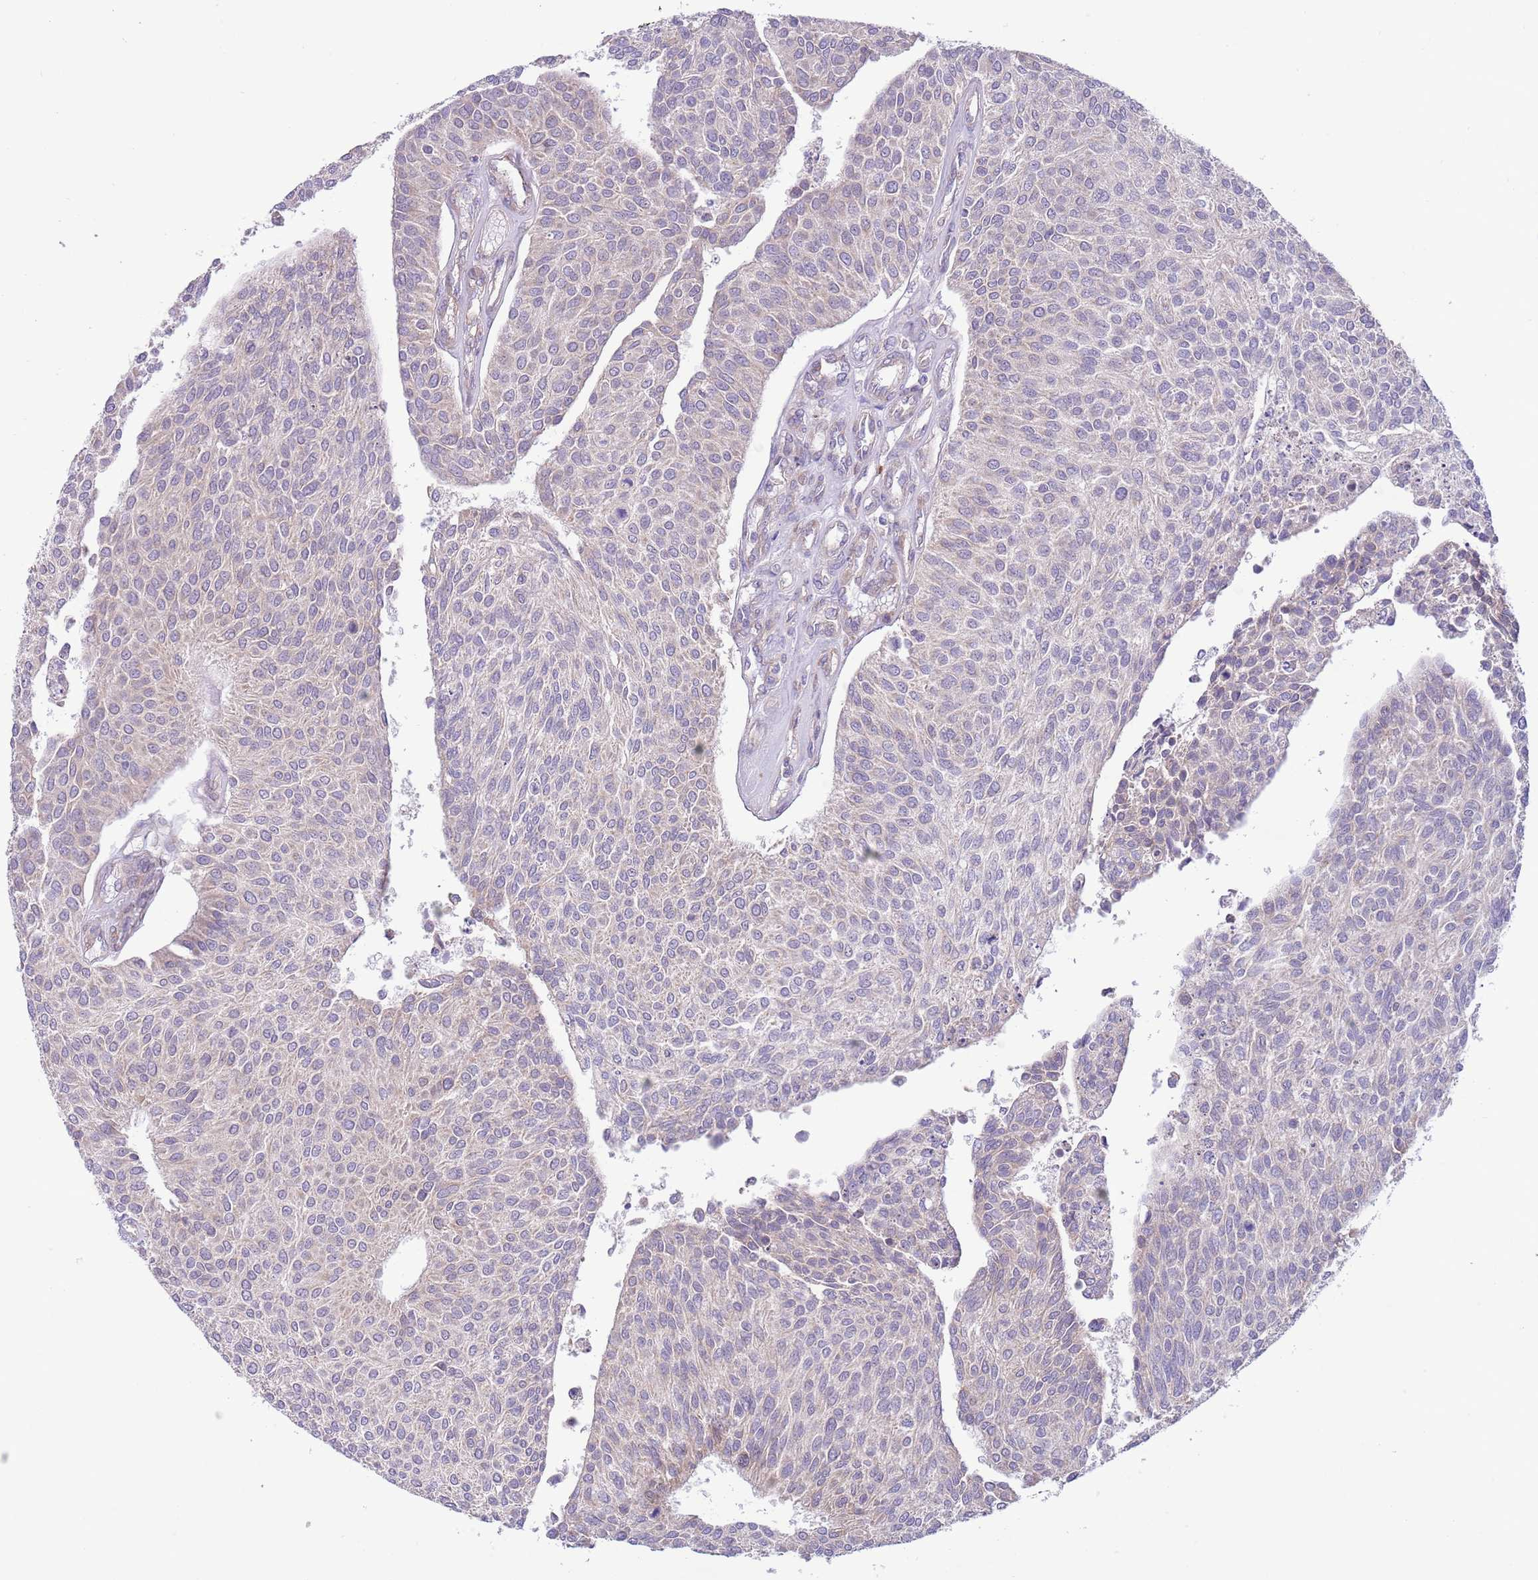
{"staining": {"intensity": "negative", "quantity": "none", "location": "none"}, "tissue": "urothelial cancer", "cell_type": "Tumor cells", "image_type": "cancer", "snomed": [{"axis": "morphology", "description": "Urothelial carcinoma, NOS"}, {"axis": "topography", "description": "Urinary bladder"}], "caption": "Tumor cells are negative for protein expression in human urothelial cancer.", "gene": "DAND5", "patient": {"sex": "male", "age": 55}}